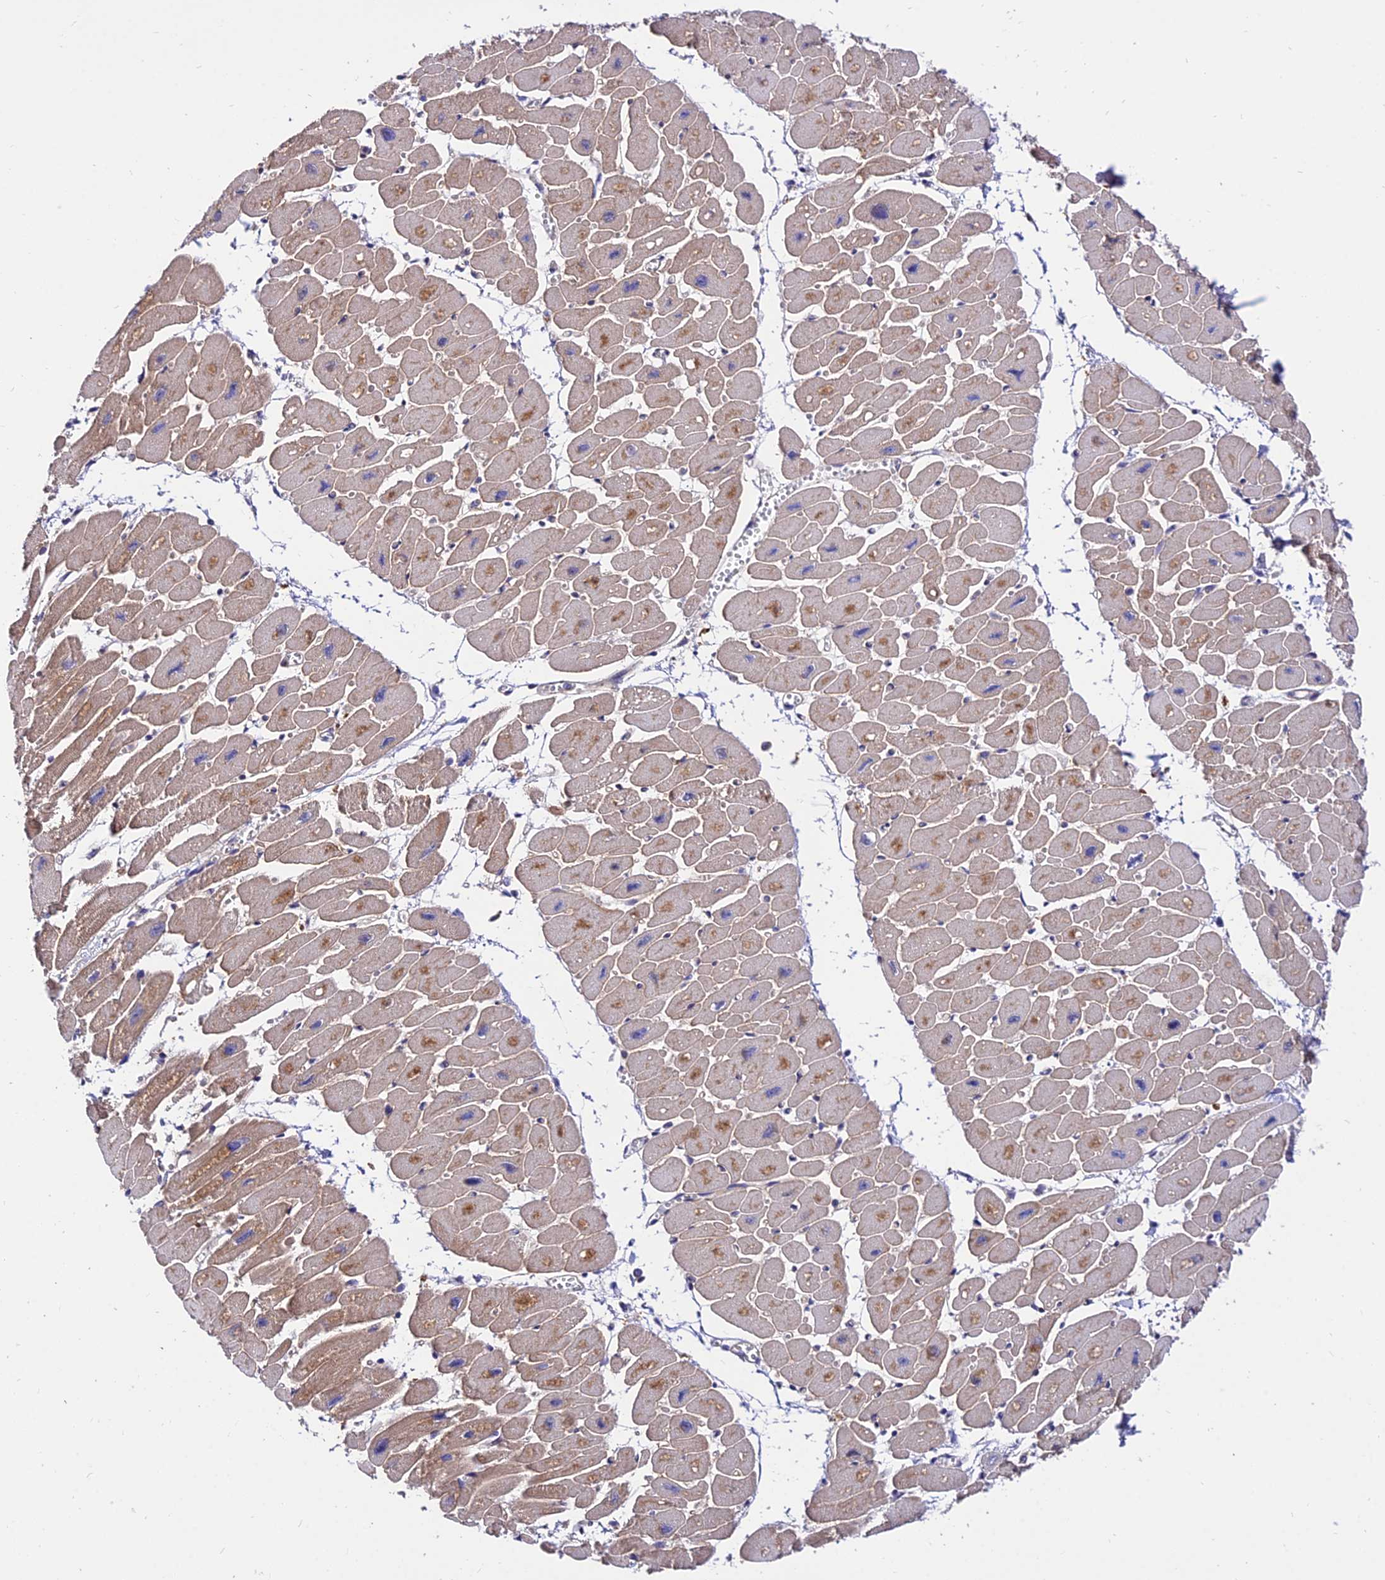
{"staining": {"intensity": "weak", "quantity": "<25%", "location": "cytoplasmic/membranous"}, "tissue": "heart muscle", "cell_type": "Cardiomyocytes", "image_type": "normal", "snomed": [{"axis": "morphology", "description": "Normal tissue, NOS"}, {"axis": "topography", "description": "Heart"}], "caption": "This is a micrograph of immunohistochemistry staining of benign heart muscle, which shows no expression in cardiomyocytes. (DAB (3,3'-diaminobenzidine) immunohistochemistry (IHC) with hematoxylin counter stain).", "gene": "CDC37L1", "patient": {"sex": "female", "age": 54}}